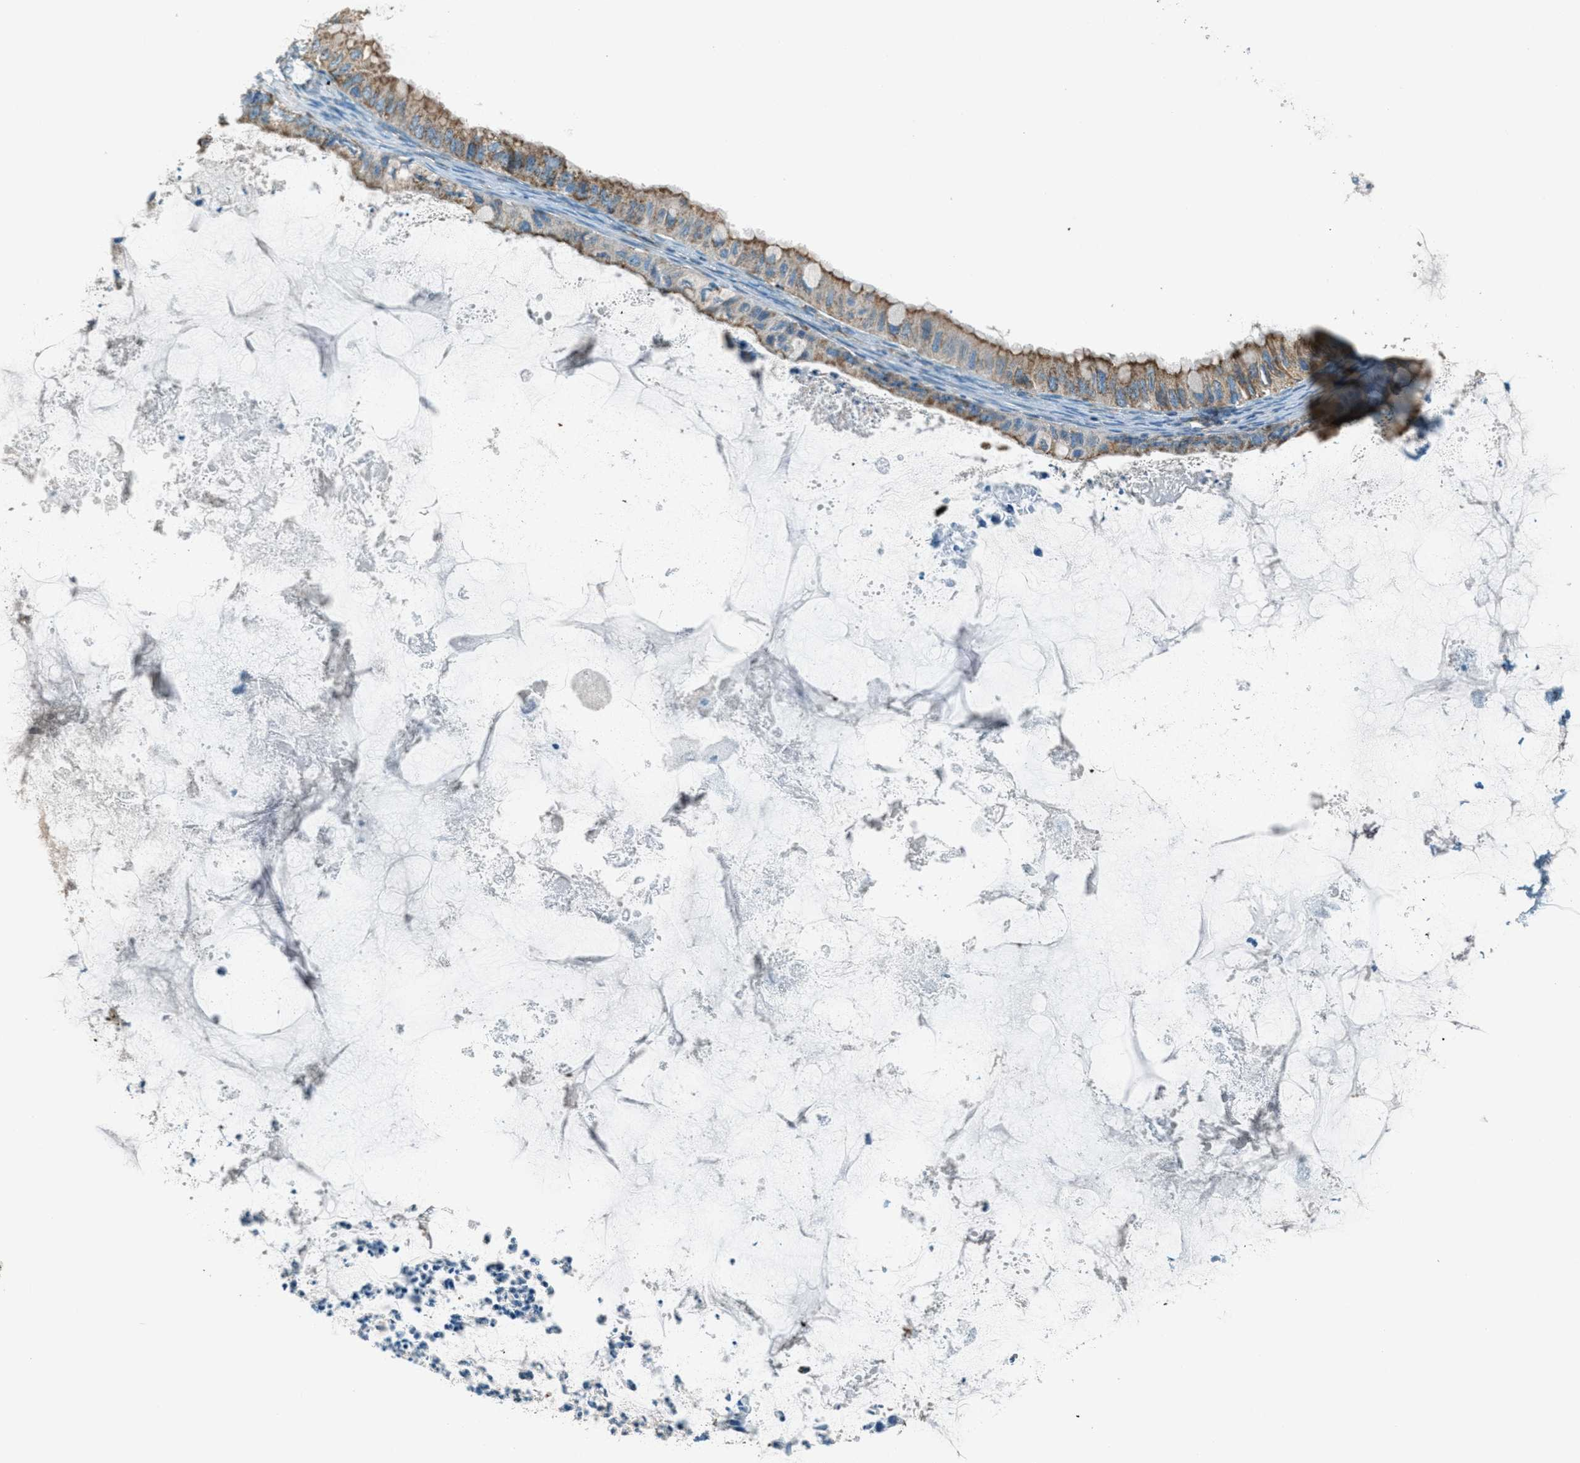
{"staining": {"intensity": "moderate", "quantity": ">75%", "location": "cytoplasmic/membranous"}, "tissue": "ovarian cancer", "cell_type": "Tumor cells", "image_type": "cancer", "snomed": [{"axis": "morphology", "description": "Cystadenocarcinoma, mucinous, NOS"}, {"axis": "topography", "description": "Ovary"}], "caption": "Protein analysis of ovarian cancer tissue exhibits moderate cytoplasmic/membranous positivity in approximately >75% of tumor cells. The protein is shown in brown color, while the nuclei are stained blue.", "gene": "CHST15", "patient": {"sex": "female", "age": 80}}